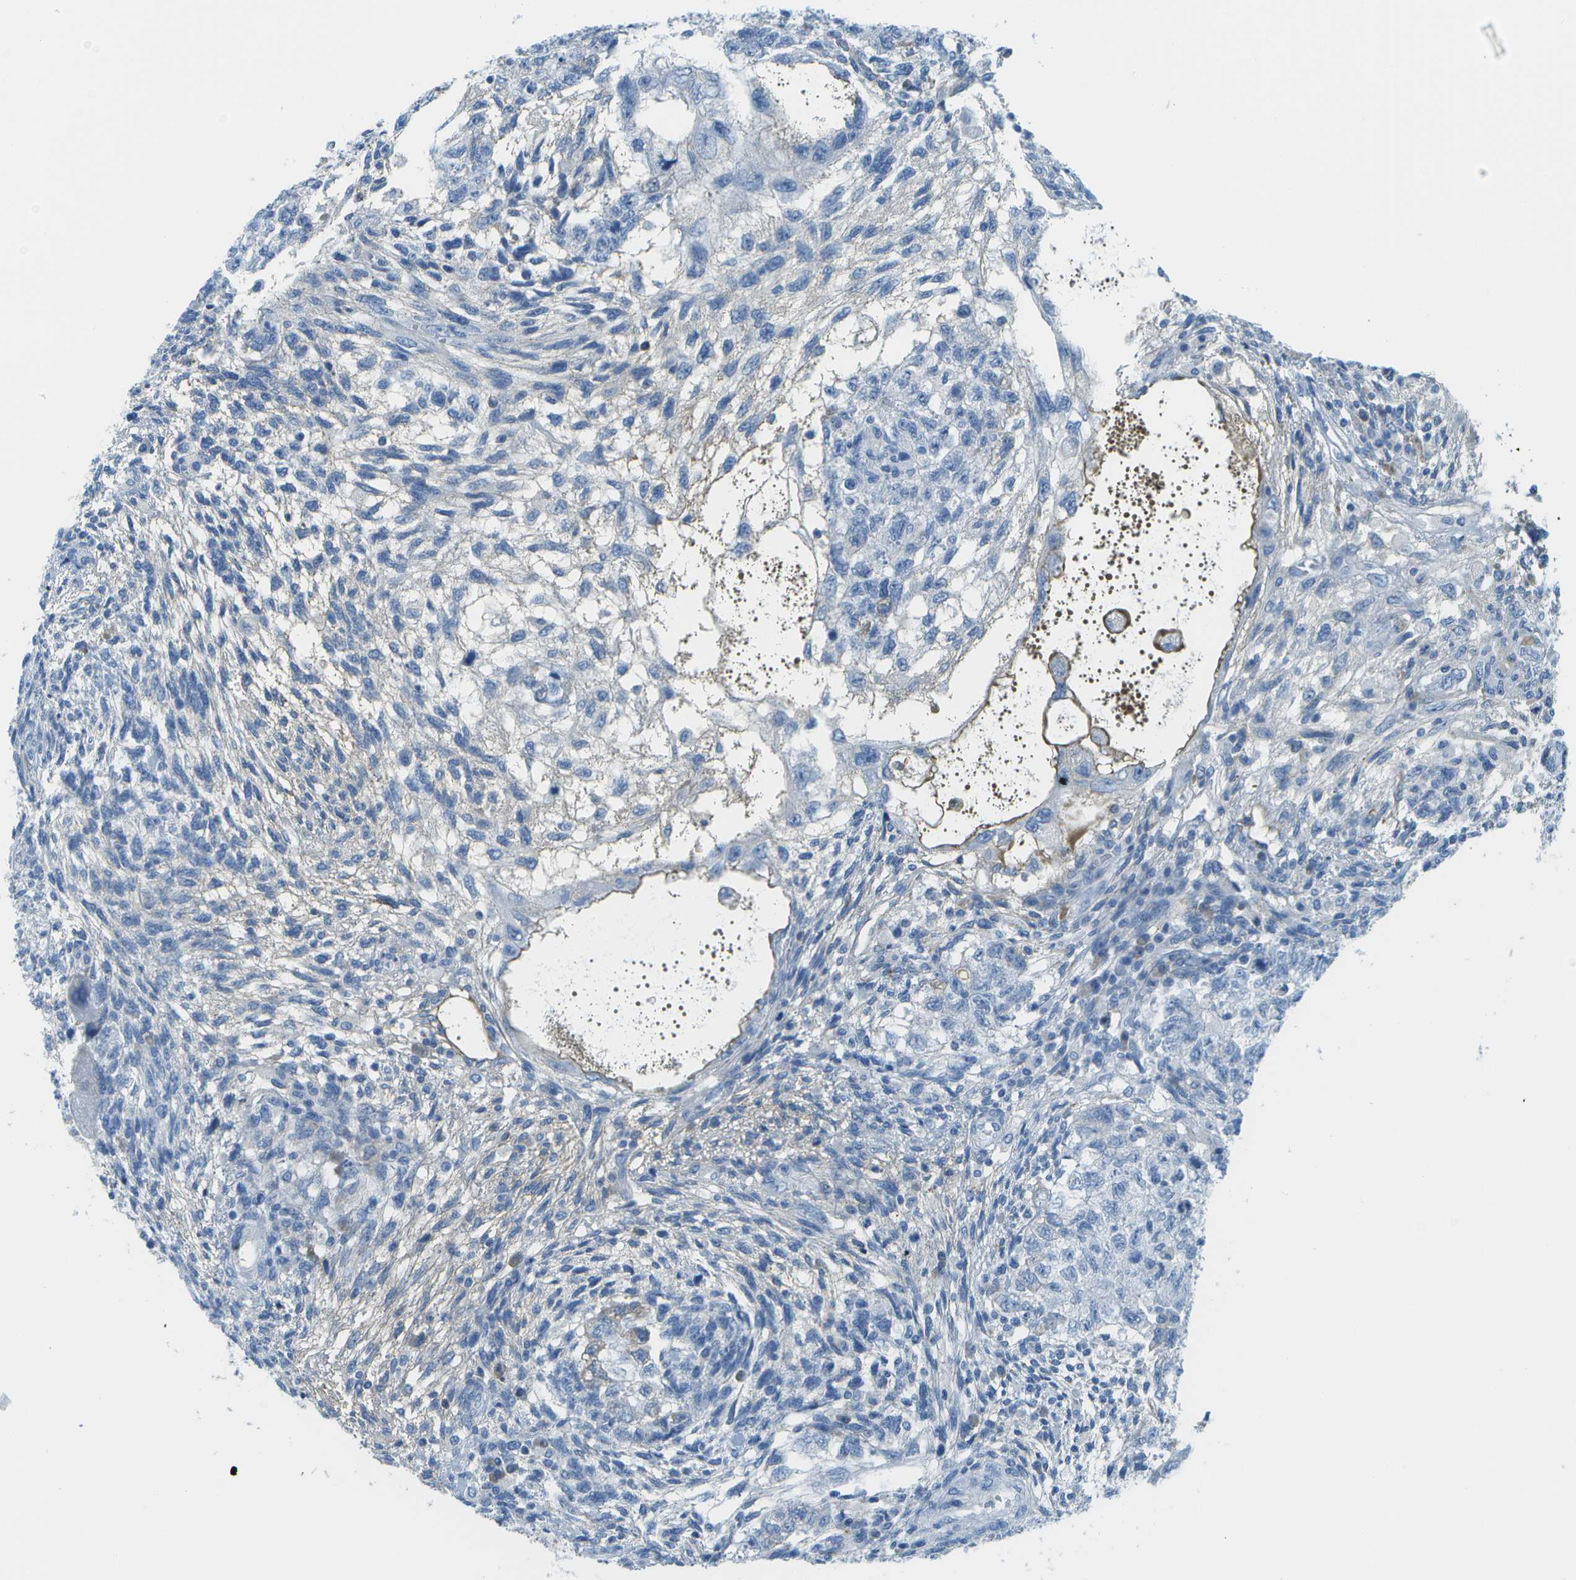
{"staining": {"intensity": "negative", "quantity": "none", "location": "none"}, "tissue": "testis cancer", "cell_type": "Tumor cells", "image_type": "cancer", "snomed": [{"axis": "morphology", "description": "Normal tissue, NOS"}, {"axis": "morphology", "description": "Carcinoma, Embryonal, NOS"}, {"axis": "topography", "description": "Testis"}], "caption": "This image is of testis embryonal carcinoma stained with IHC to label a protein in brown with the nuclei are counter-stained blue. There is no positivity in tumor cells.", "gene": "C1S", "patient": {"sex": "male", "age": 36}}